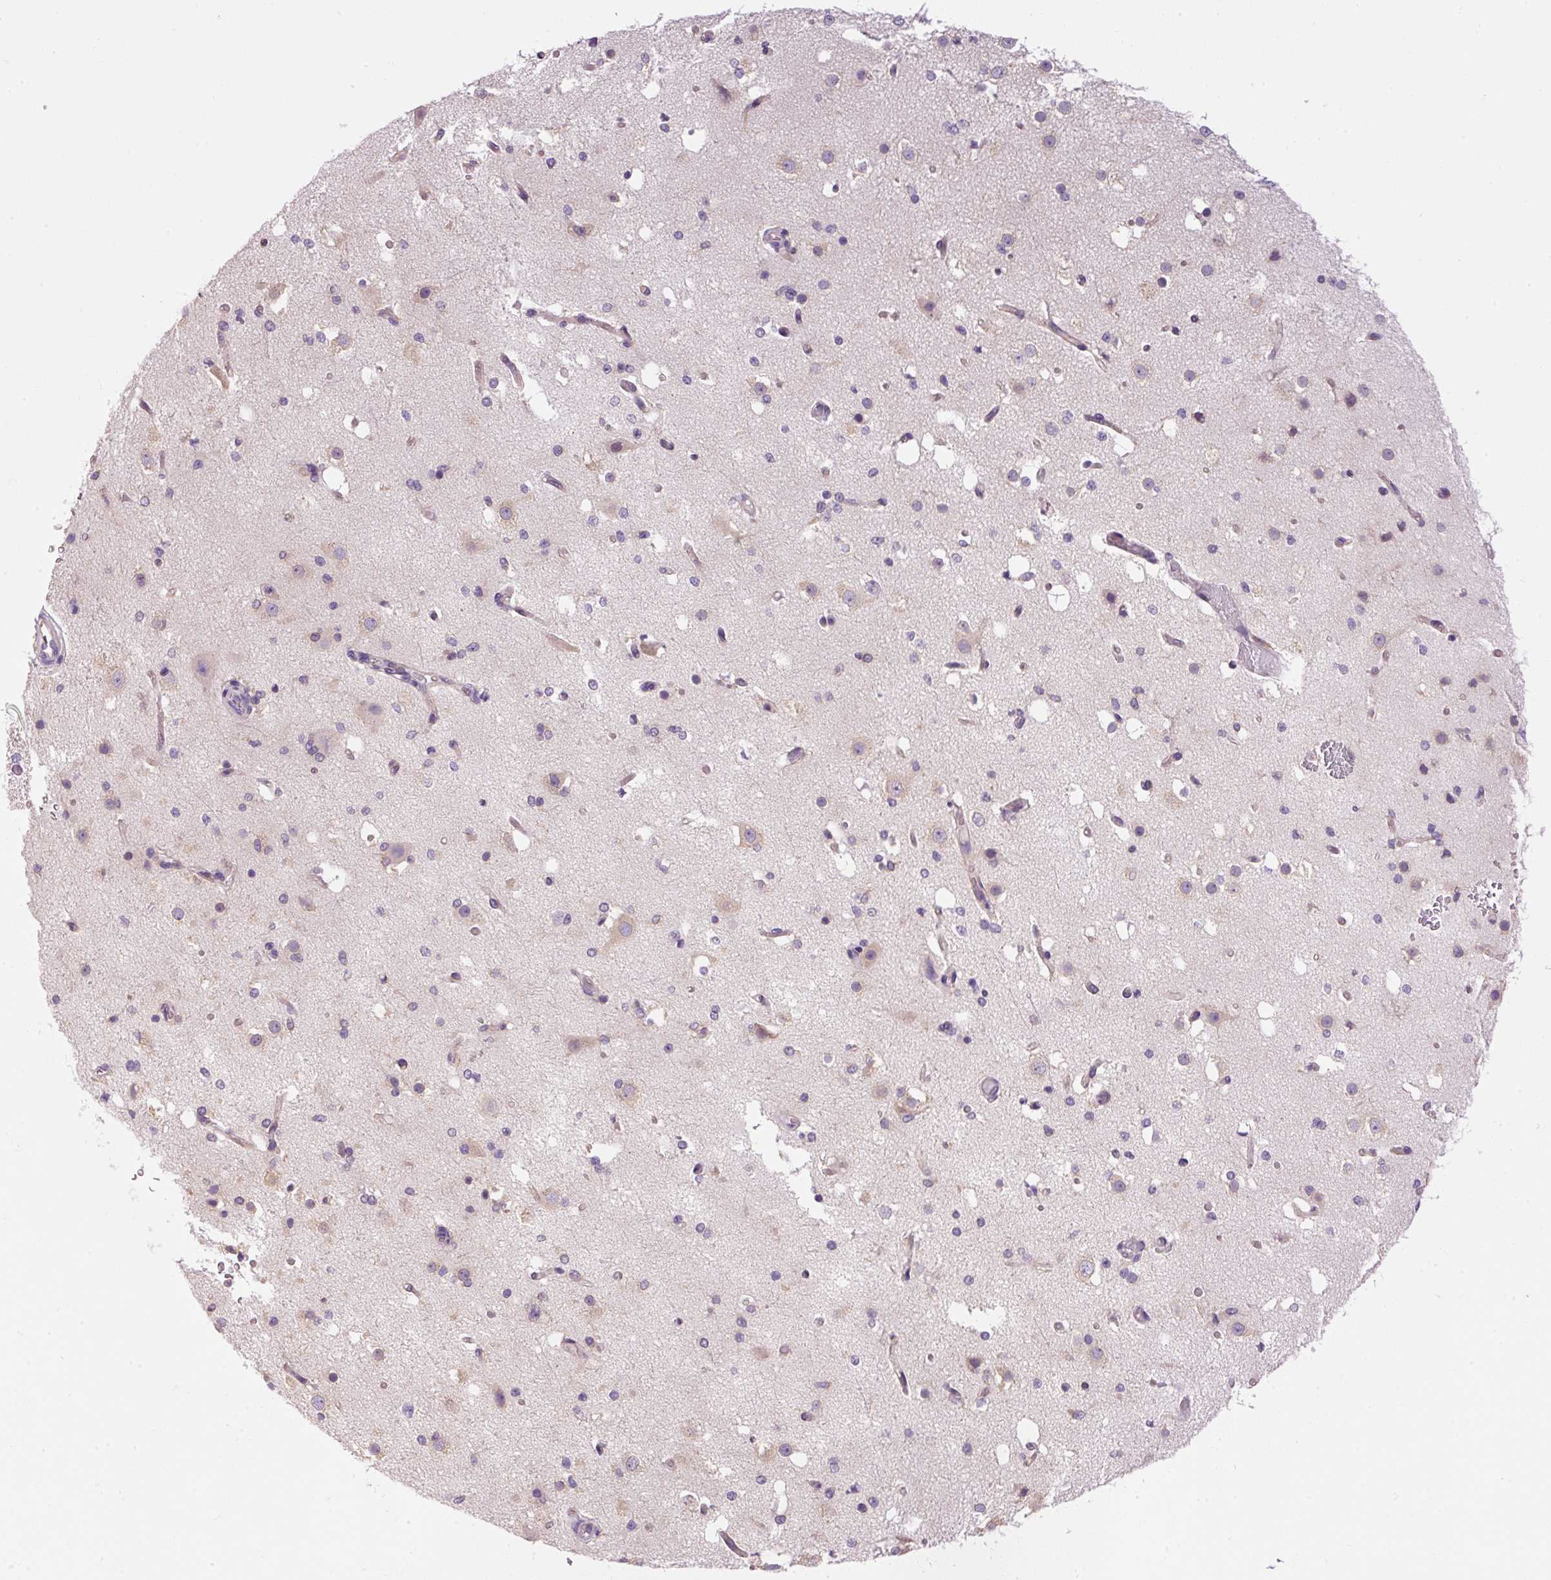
{"staining": {"intensity": "weak", "quantity": "25%-75%", "location": "cytoplasmic/membranous"}, "tissue": "cerebral cortex", "cell_type": "Endothelial cells", "image_type": "normal", "snomed": [{"axis": "morphology", "description": "Normal tissue, NOS"}, {"axis": "morphology", "description": "Inflammation, NOS"}, {"axis": "topography", "description": "Cerebral cortex"}], "caption": "The histopathology image reveals a brown stain indicating the presence of a protein in the cytoplasmic/membranous of endothelial cells in cerebral cortex.", "gene": "PNPLA5", "patient": {"sex": "male", "age": 6}}